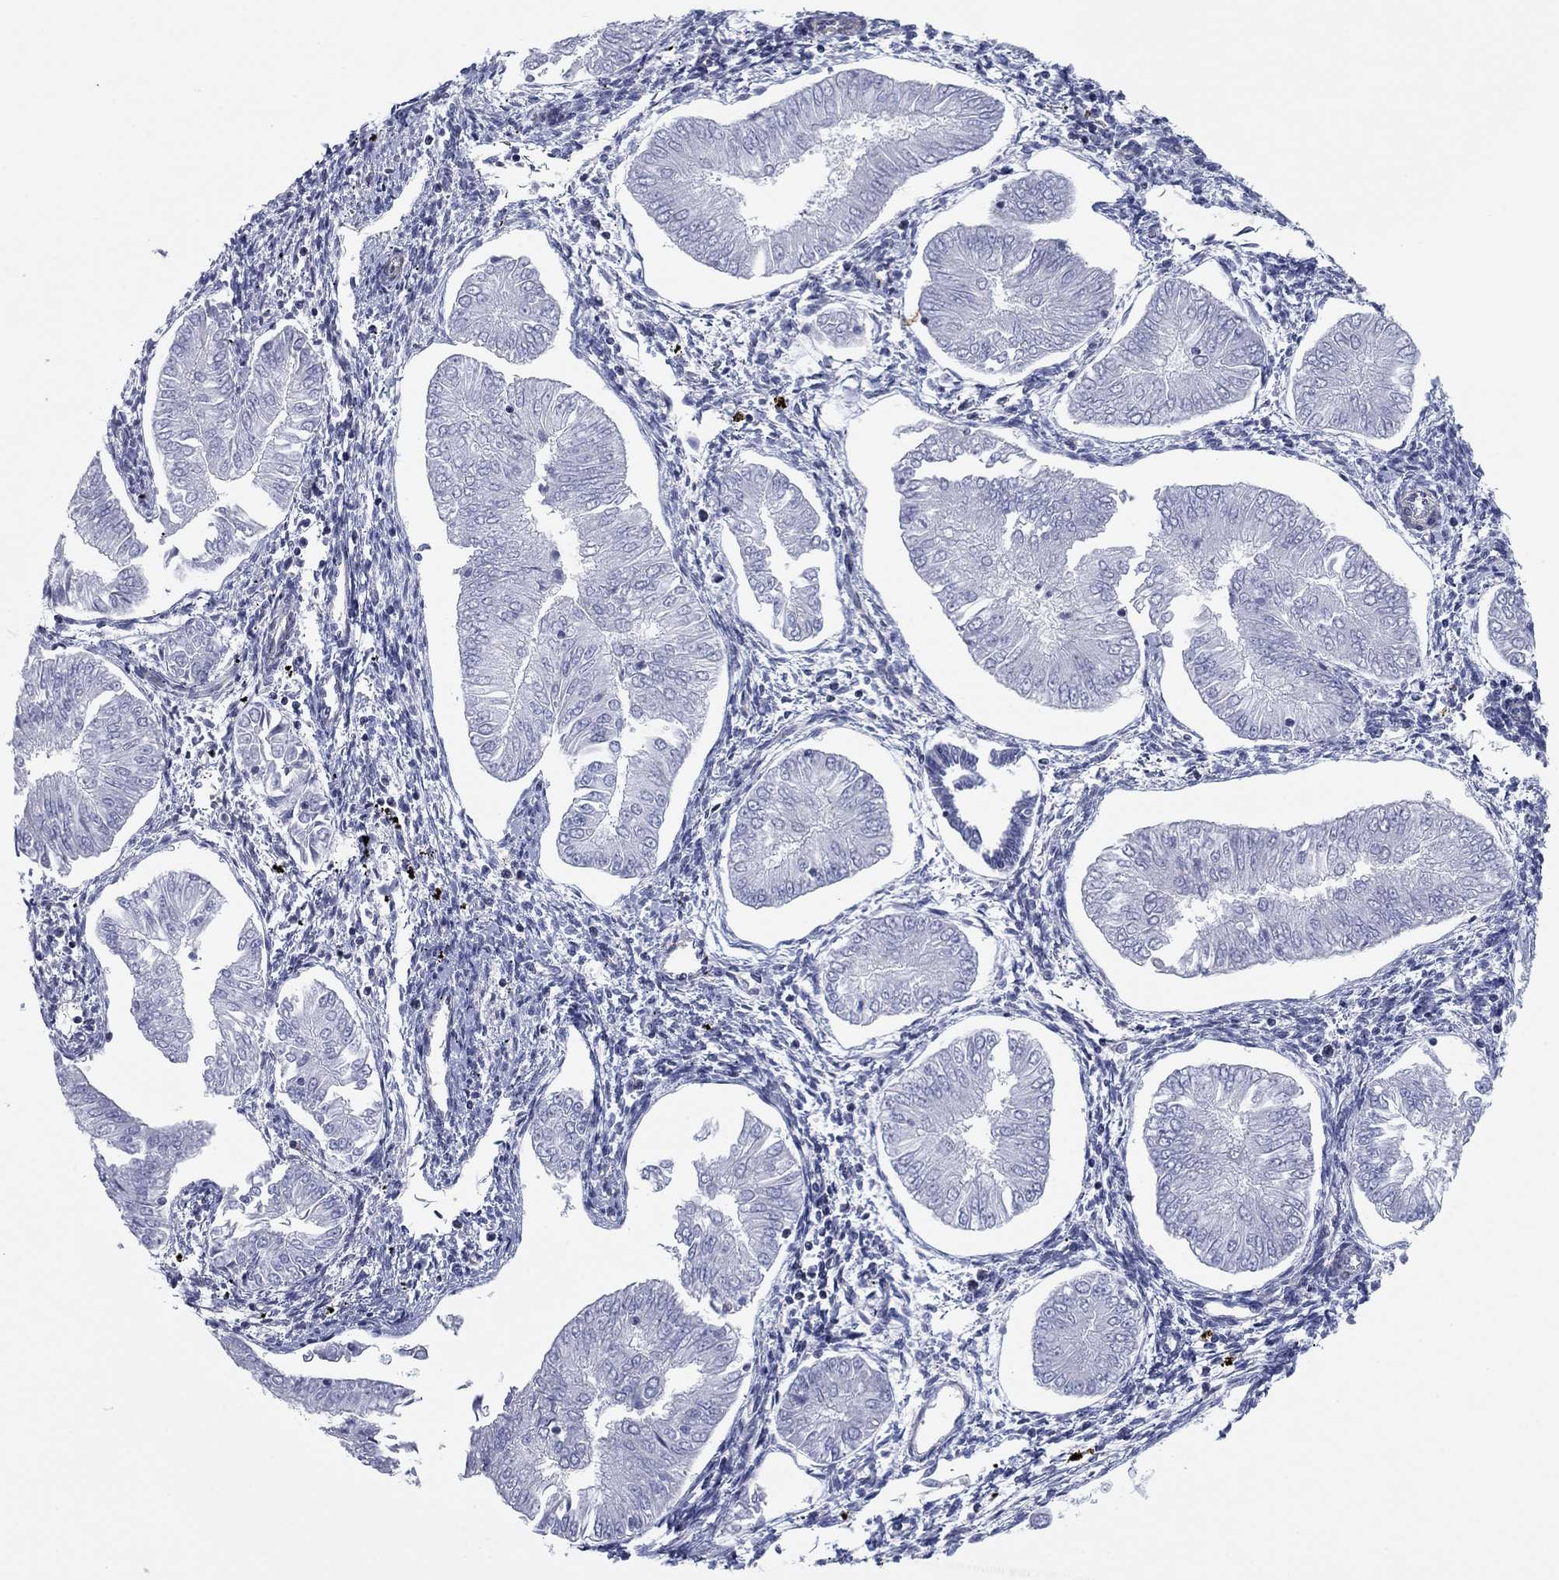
{"staining": {"intensity": "negative", "quantity": "none", "location": "none"}, "tissue": "endometrial cancer", "cell_type": "Tumor cells", "image_type": "cancer", "snomed": [{"axis": "morphology", "description": "Adenocarcinoma, NOS"}, {"axis": "topography", "description": "Endometrium"}], "caption": "Protein analysis of endometrial cancer (adenocarcinoma) reveals no significant positivity in tumor cells.", "gene": "PSD4", "patient": {"sex": "female", "age": 53}}